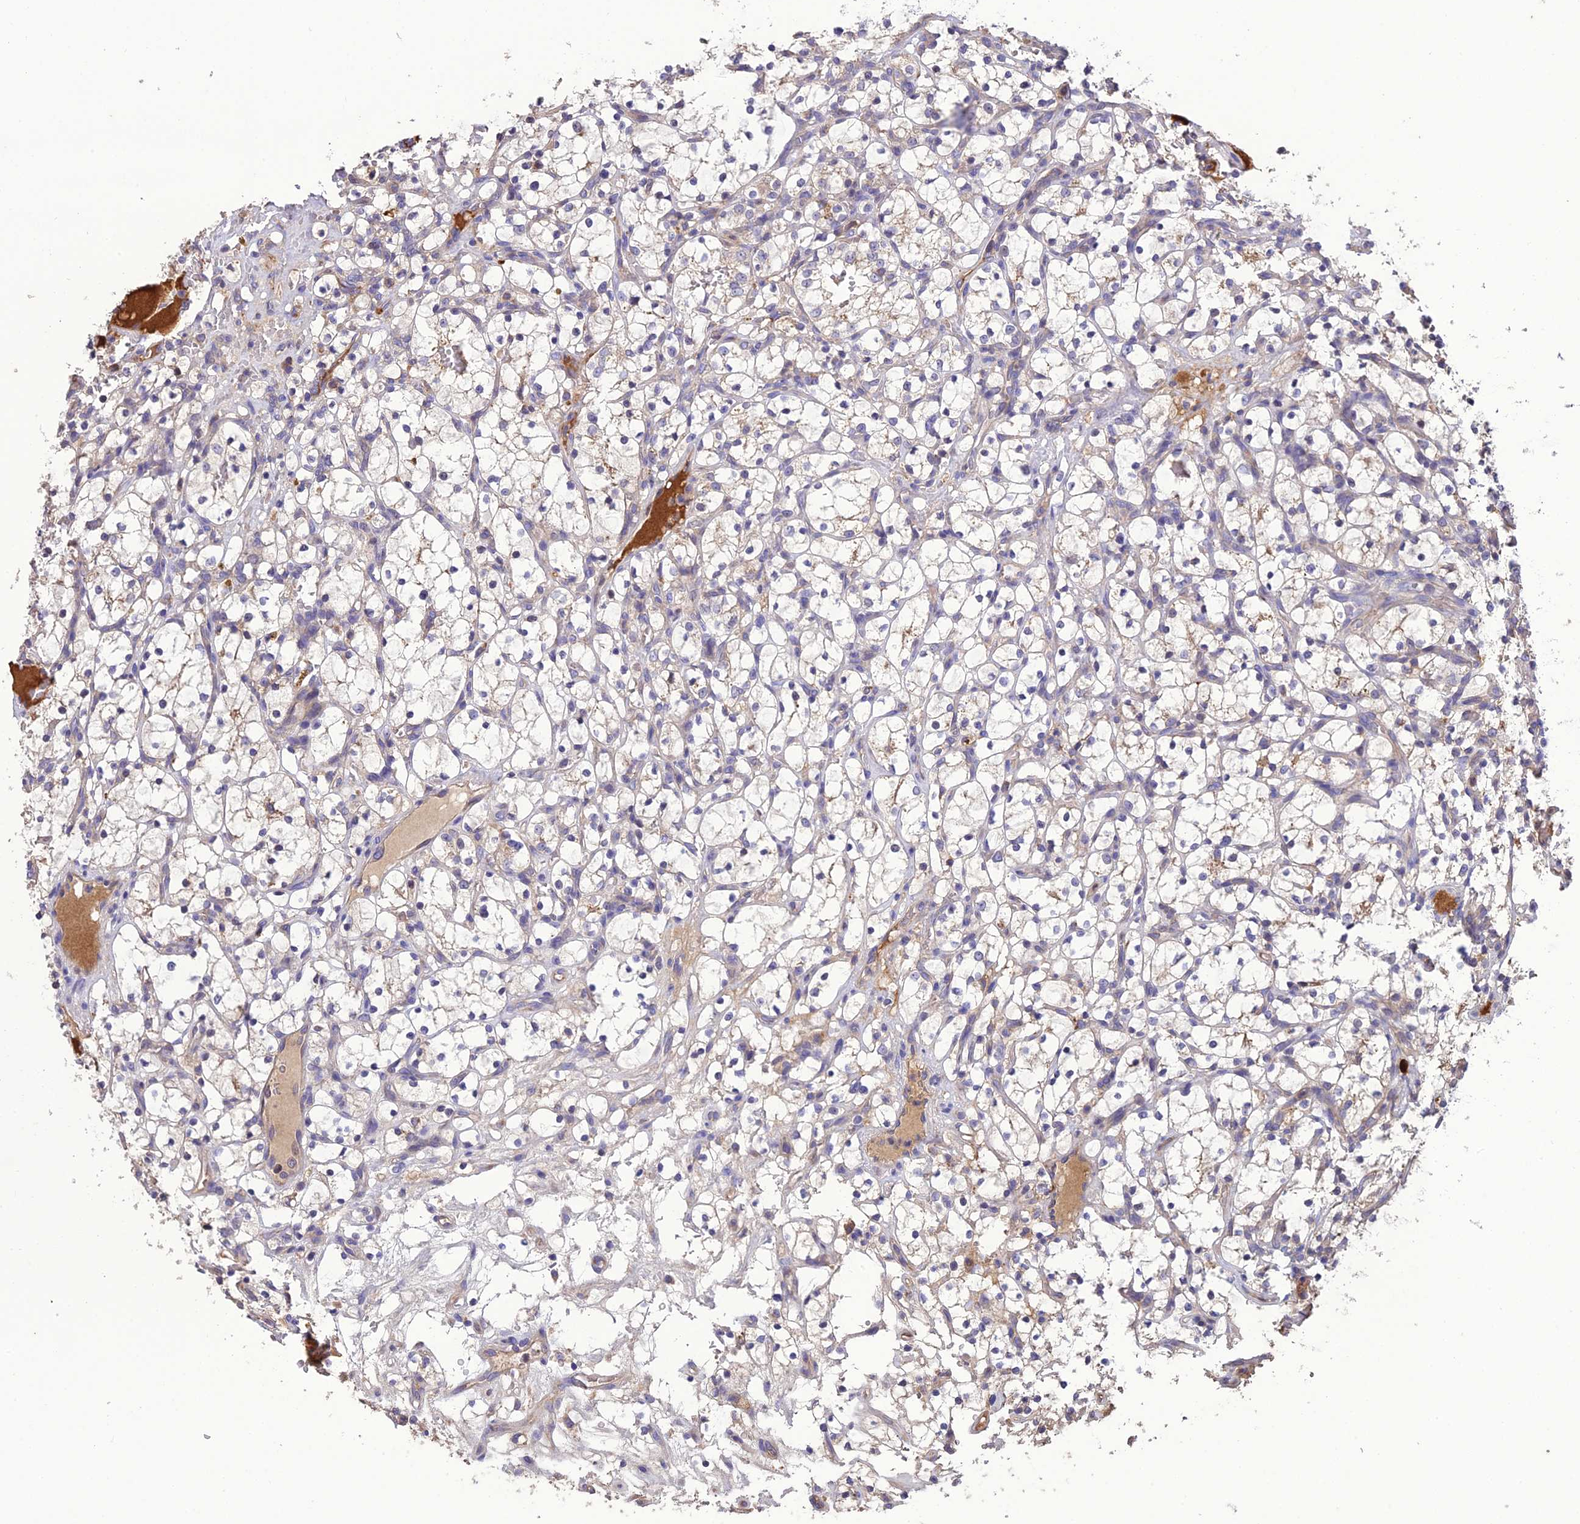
{"staining": {"intensity": "negative", "quantity": "none", "location": "none"}, "tissue": "renal cancer", "cell_type": "Tumor cells", "image_type": "cancer", "snomed": [{"axis": "morphology", "description": "Adenocarcinoma, NOS"}, {"axis": "topography", "description": "Kidney"}], "caption": "Immunohistochemistry (IHC) micrograph of adenocarcinoma (renal) stained for a protein (brown), which demonstrates no positivity in tumor cells.", "gene": "MIOS", "patient": {"sex": "female", "age": 69}}